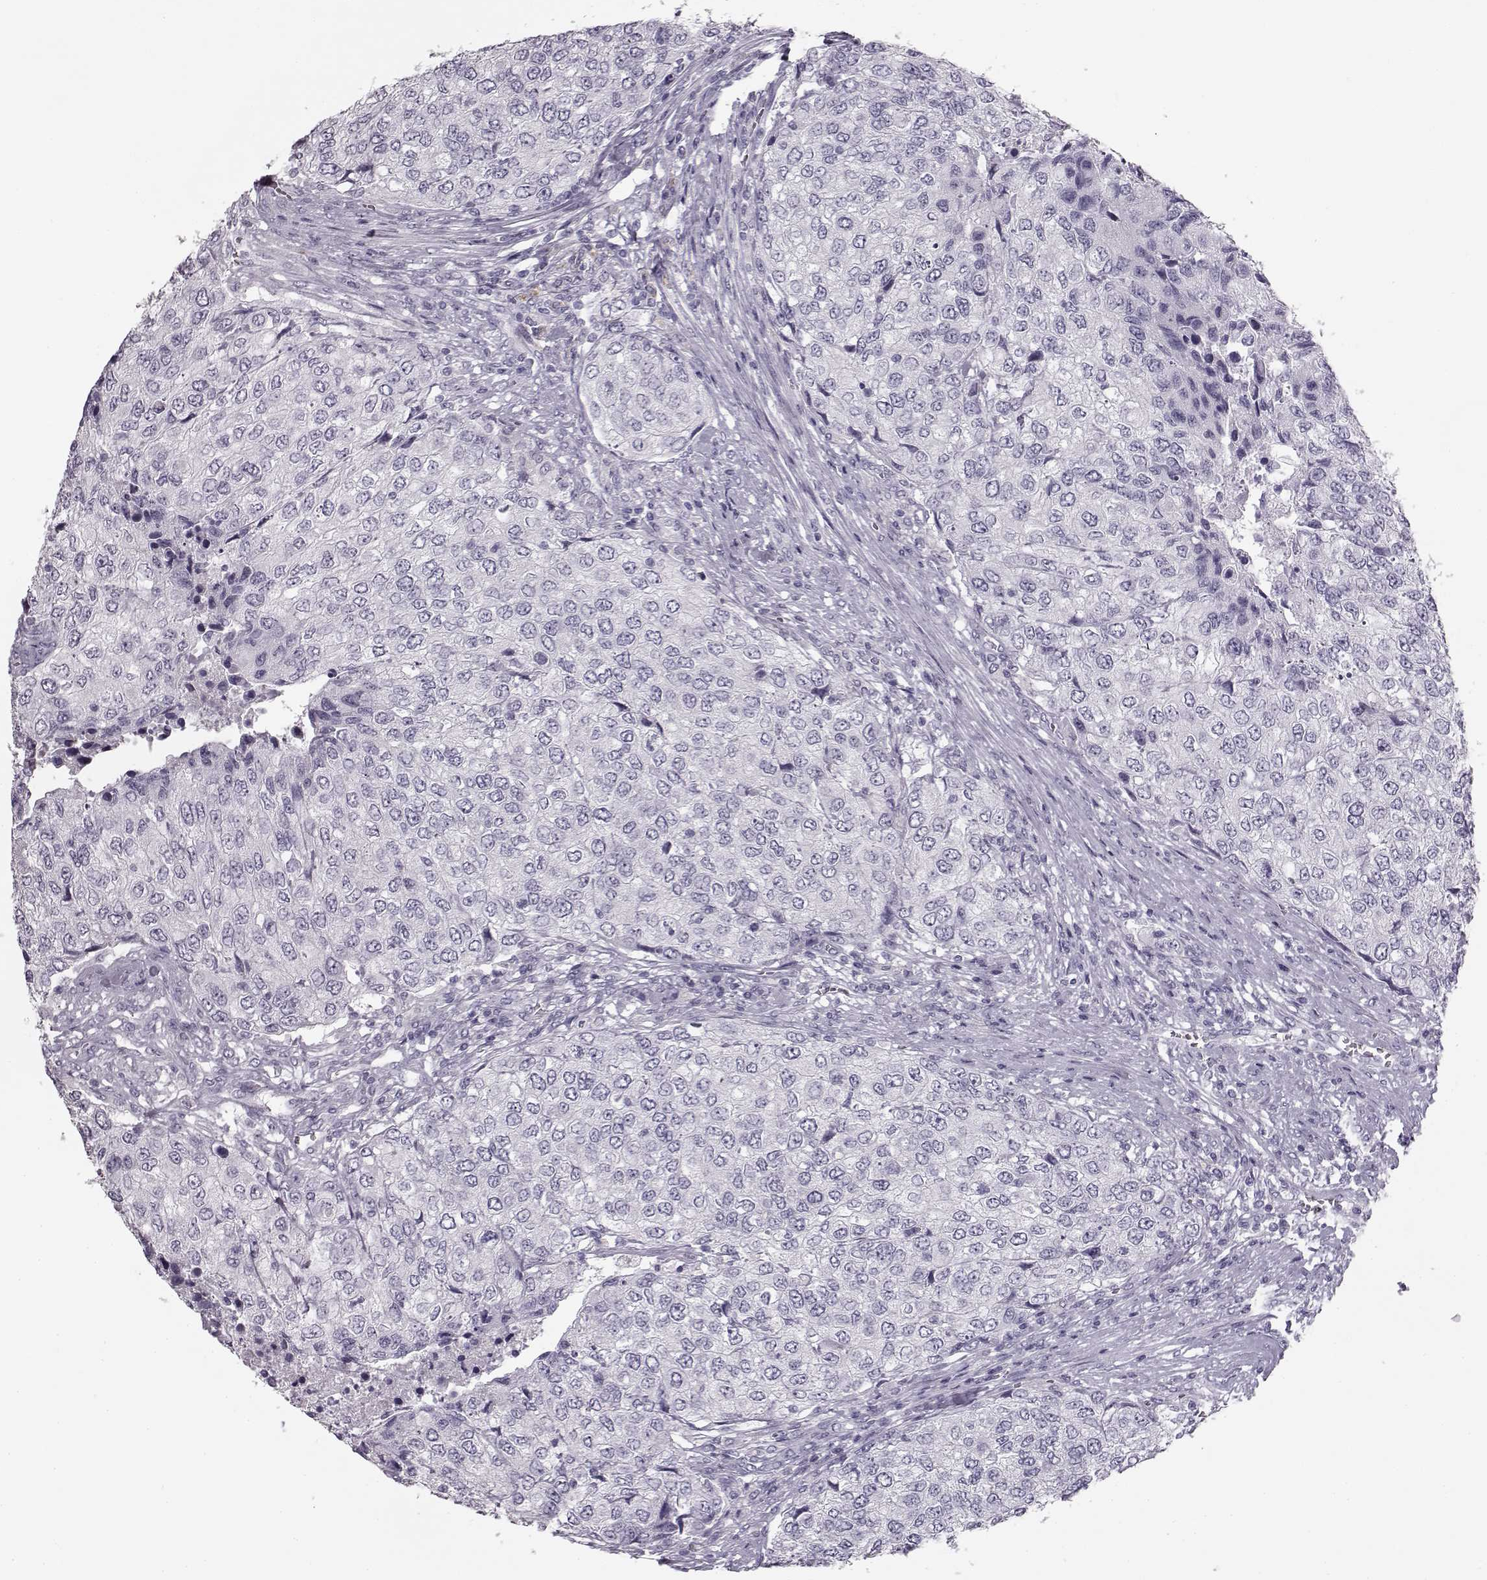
{"staining": {"intensity": "negative", "quantity": "none", "location": "none"}, "tissue": "urothelial cancer", "cell_type": "Tumor cells", "image_type": "cancer", "snomed": [{"axis": "morphology", "description": "Urothelial carcinoma, High grade"}, {"axis": "topography", "description": "Urinary bladder"}], "caption": "Immunohistochemistry (IHC) photomicrograph of neoplastic tissue: human high-grade urothelial carcinoma stained with DAB (3,3'-diaminobenzidine) demonstrates no significant protein expression in tumor cells.", "gene": "BFSP2", "patient": {"sex": "female", "age": 78}}